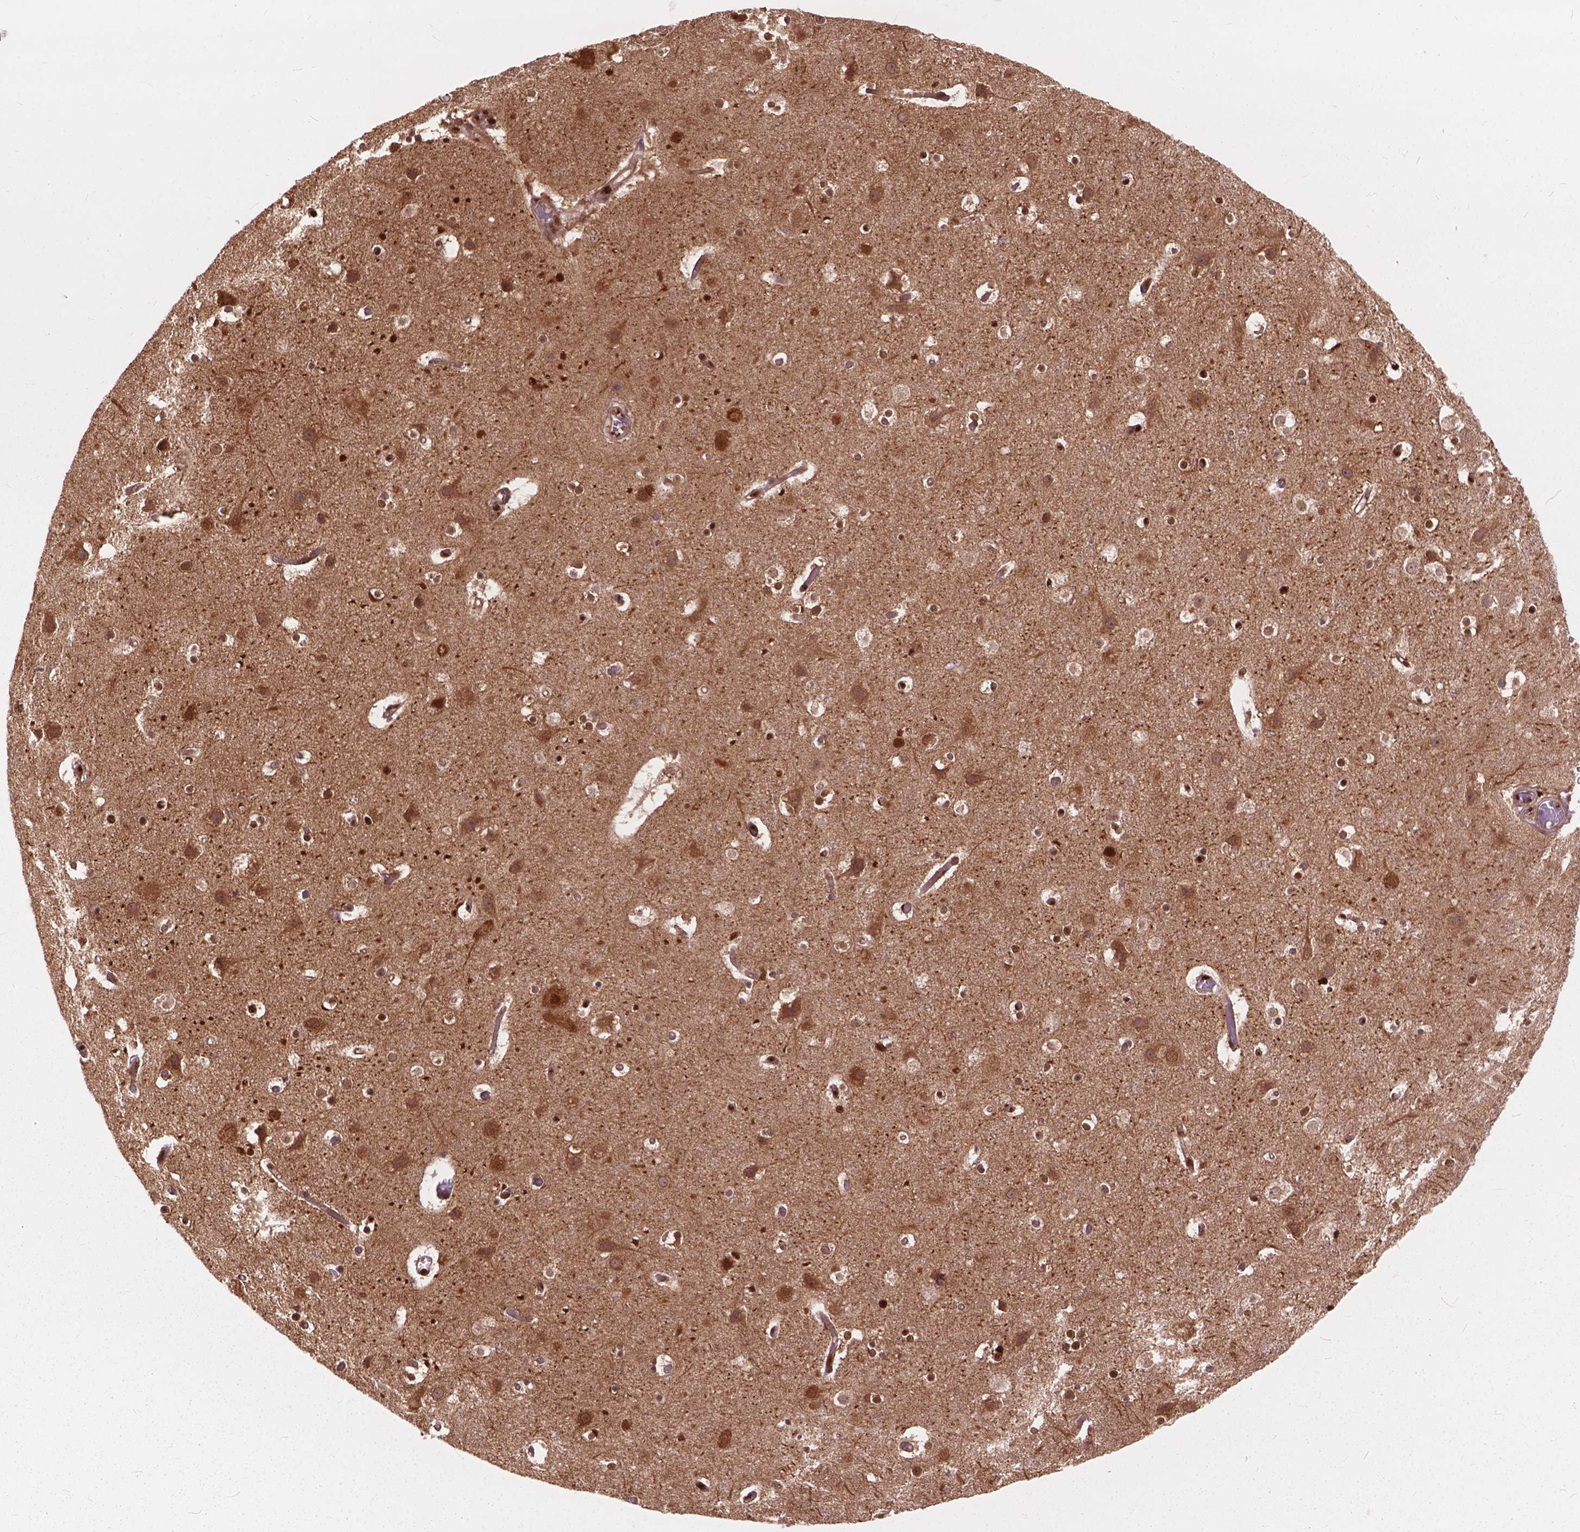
{"staining": {"intensity": "moderate", "quantity": ">75%", "location": "nuclear"}, "tissue": "cerebral cortex", "cell_type": "Endothelial cells", "image_type": "normal", "snomed": [{"axis": "morphology", "description": "Normal tissue, NOS"}, {"axis": "topography", "description": "Cerebral cortex"}], "caption": "A photomicrograph of cerebral cortex stained for a protein reveals moderate nuclear brown staining in endothelial cells. (DAB (3,3'-diaminobenzidine) = brown stain, brightfield microscopy at high magnification).", "gene": "ANP32A", "patient": {"sex": "female", "age": 52}}